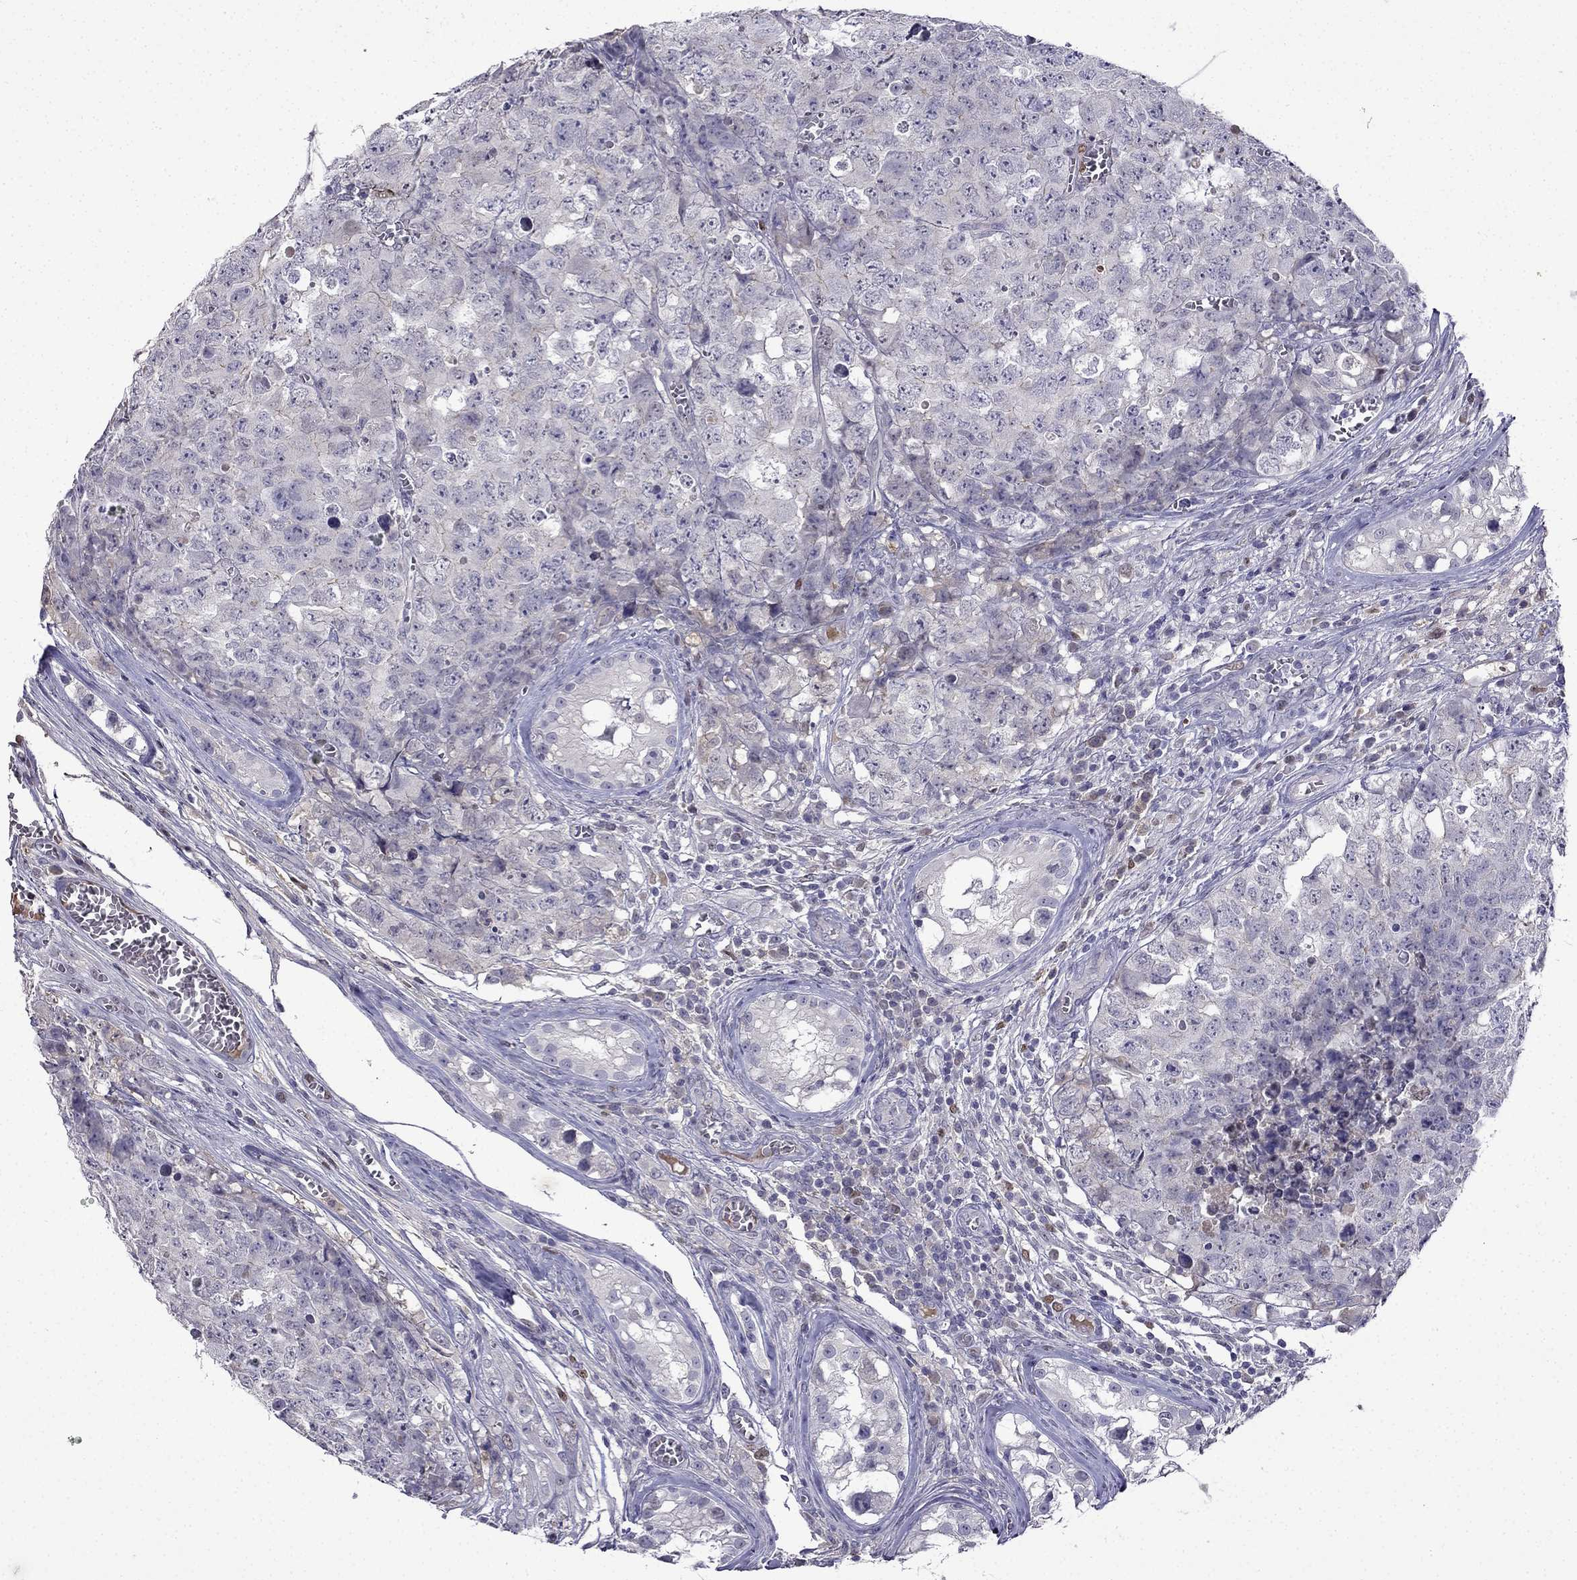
{"staining": {"intensity": "negative", "quantity": "none", "location": "none"}, "tissue": "testis cancer", "cell_type": "Tumor cells", "image_type": "cancer", "snomed": [{"axis": "morphology", "description": "Carcinoma, Embryonal, NOS"}, {"axis": "topography", "description": "Testis"}], "caption": "Immunohistochemistry micrograph of neoplastic tissue: testis cancer stained with DAB (3,3'-diaminobenzidine) exhibits no significant protein expression in tumor cells. (DAB (3,3'-diaminobenzidine) immunohistochemistry, high magnification).", "gene": "UHRF1", "patient": {"sex": "male", "age": 23}}